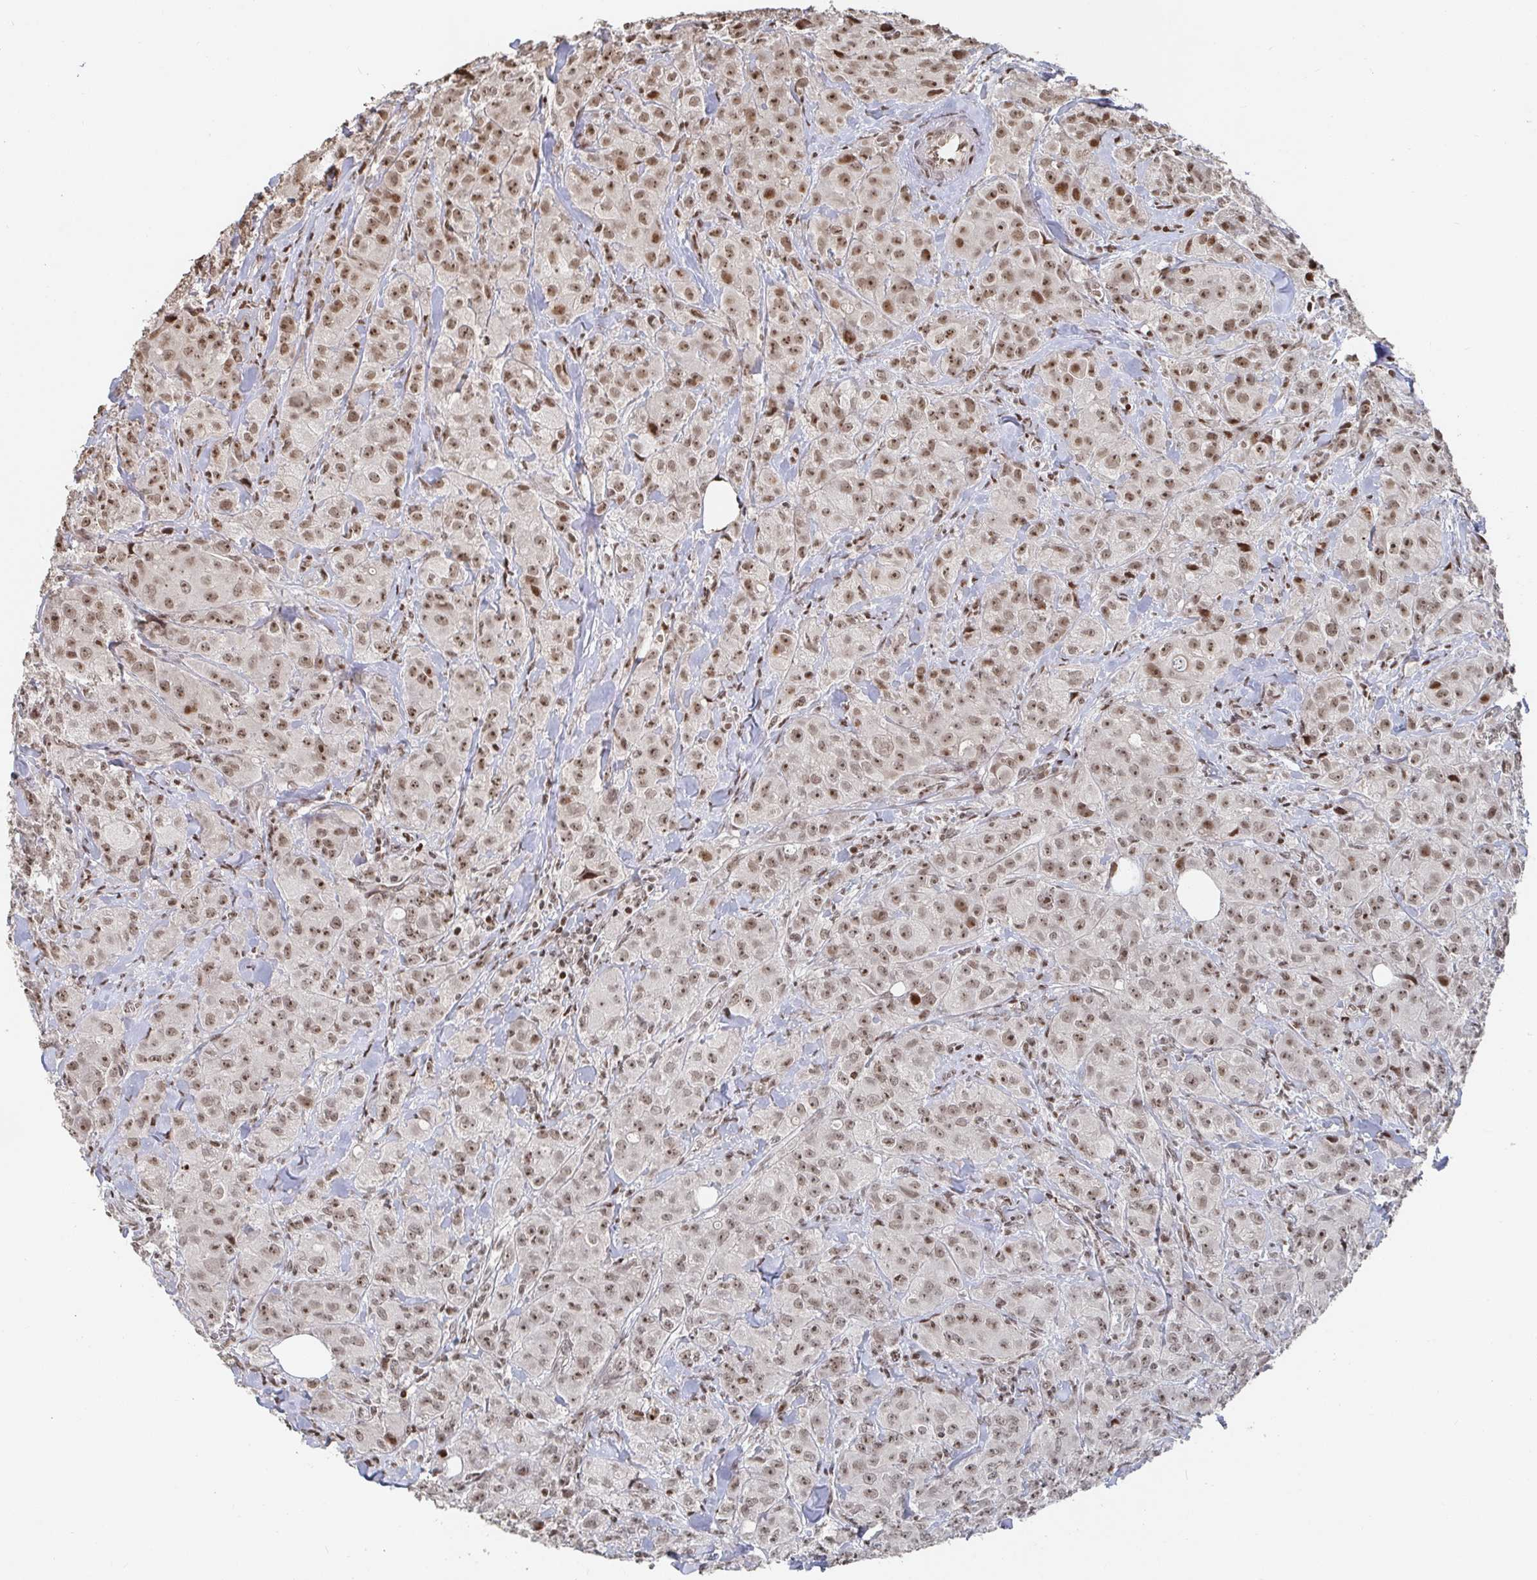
{"staining": {"intensity": "moderate", "quantity": ">75%", "location": "nuclear"}, "tissue": "breast cancer", "cell_type": "Tumor cells", "image_type": "cancer", "snomed": [{"axis": "morphology", "description": "Normal tissue, NOS"}, {"axis": "morphology", "description": "Duct carcinoma"}, {"axis": "topography", "description": "Breast"}], "caption": "The micrograph reveals staining of breast invasive ductal carcinoma, revealing moderate nuclear protein staining (brown color) within tumor cells. The protein of interest is shown in brown color, while the nuclei are stained blue.", "gene": "ZDHHC12", "patient": {"sex": "female", "age": 43}}